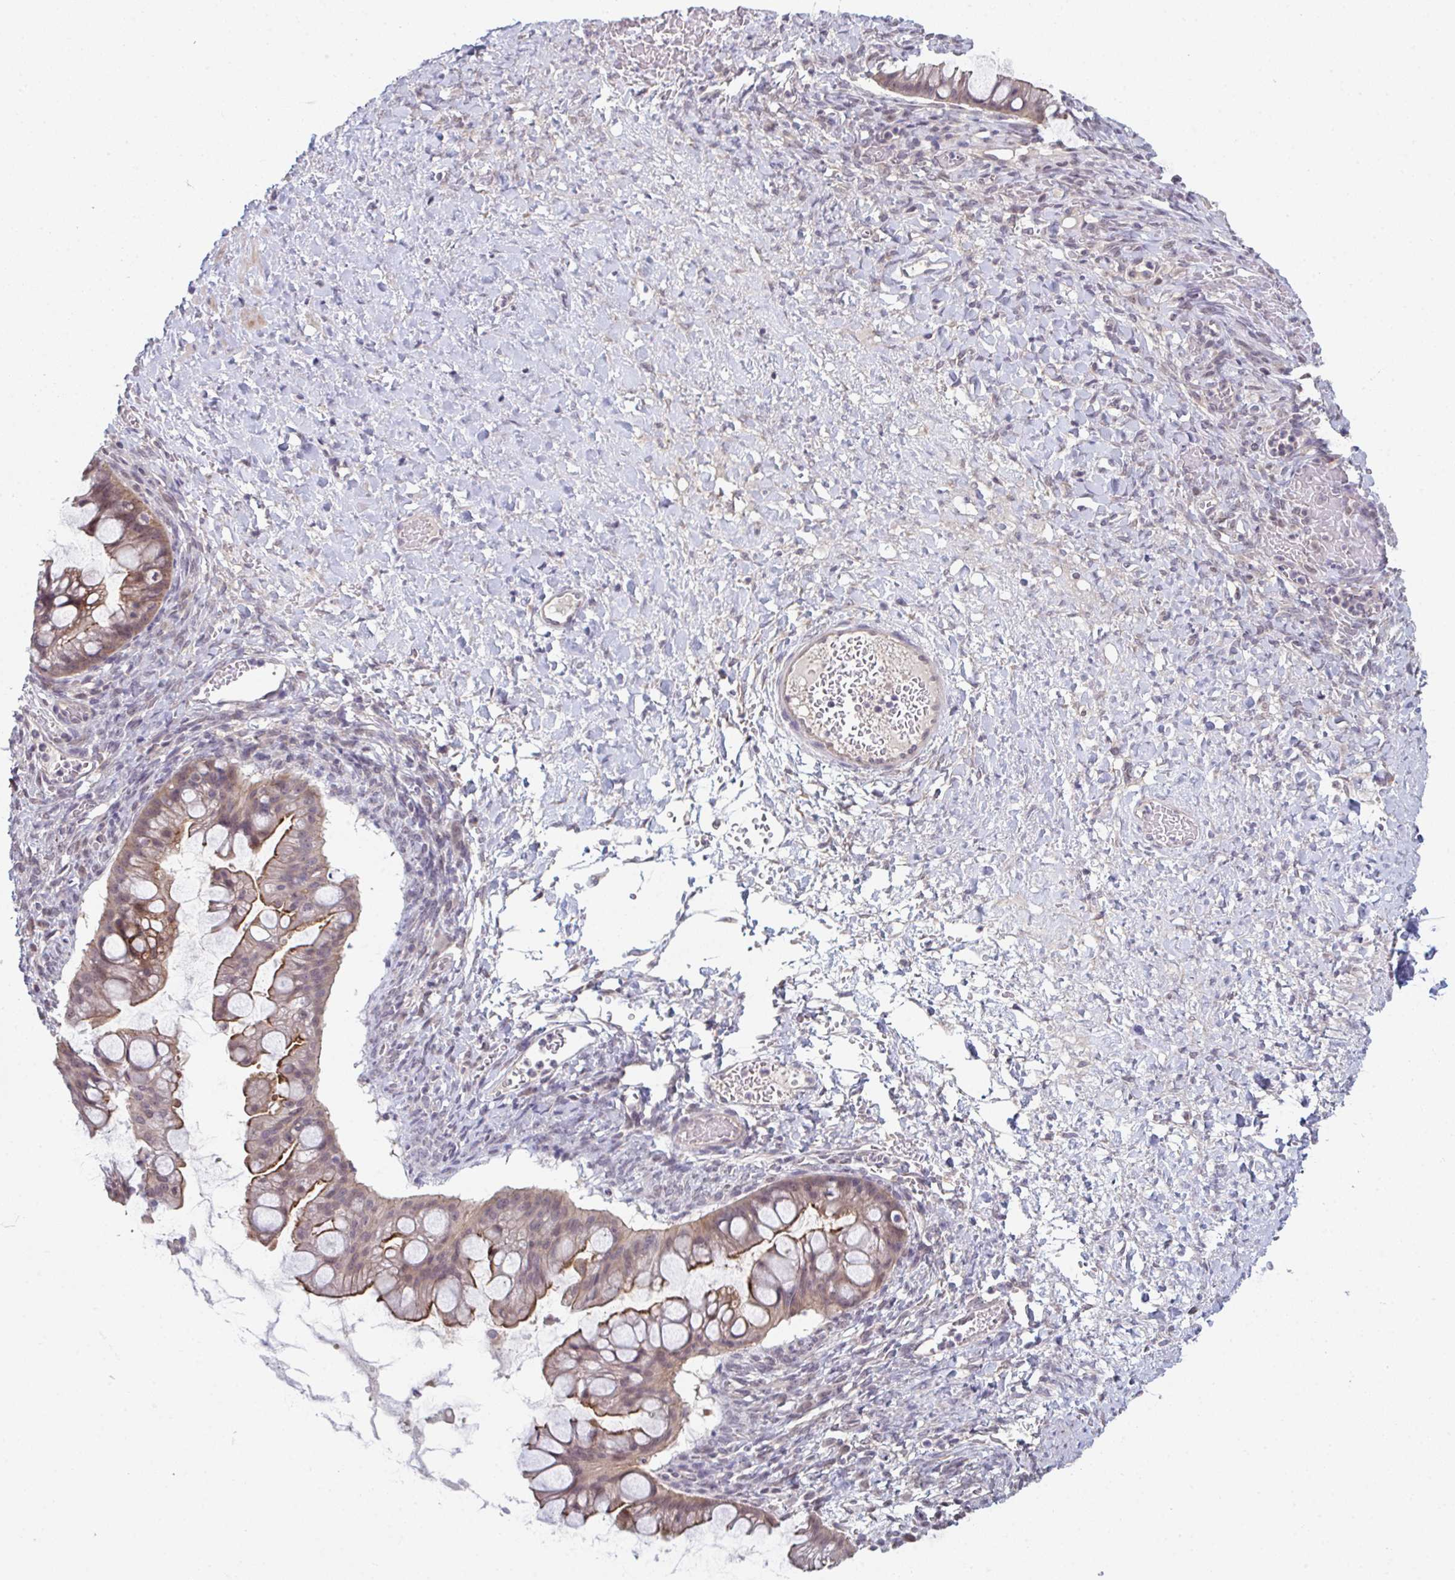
{"staining": {"intensity": "moderate", "quantity": ">75%", "location": "cytoplasmic/membranous"}, "tissue": "ovarian cancer", "cell_type": "Tumor cells", "image_type": "cancer", "snomed": [{"axis": "morphology", "description": "Cystadenocarcinoma, mucinous, NOS"}, {"axis": "topography", "description": "Ovary"}], "caption": "Brown immunohistochemical staining in ovarian cancer (mucinous cystadenocarcinoma) shows moderate cytoplasmic/membranous staining in about >75% of tumor cells.", "gene": "ZNF214", "patient": {"sex": "female", "age": 73}}